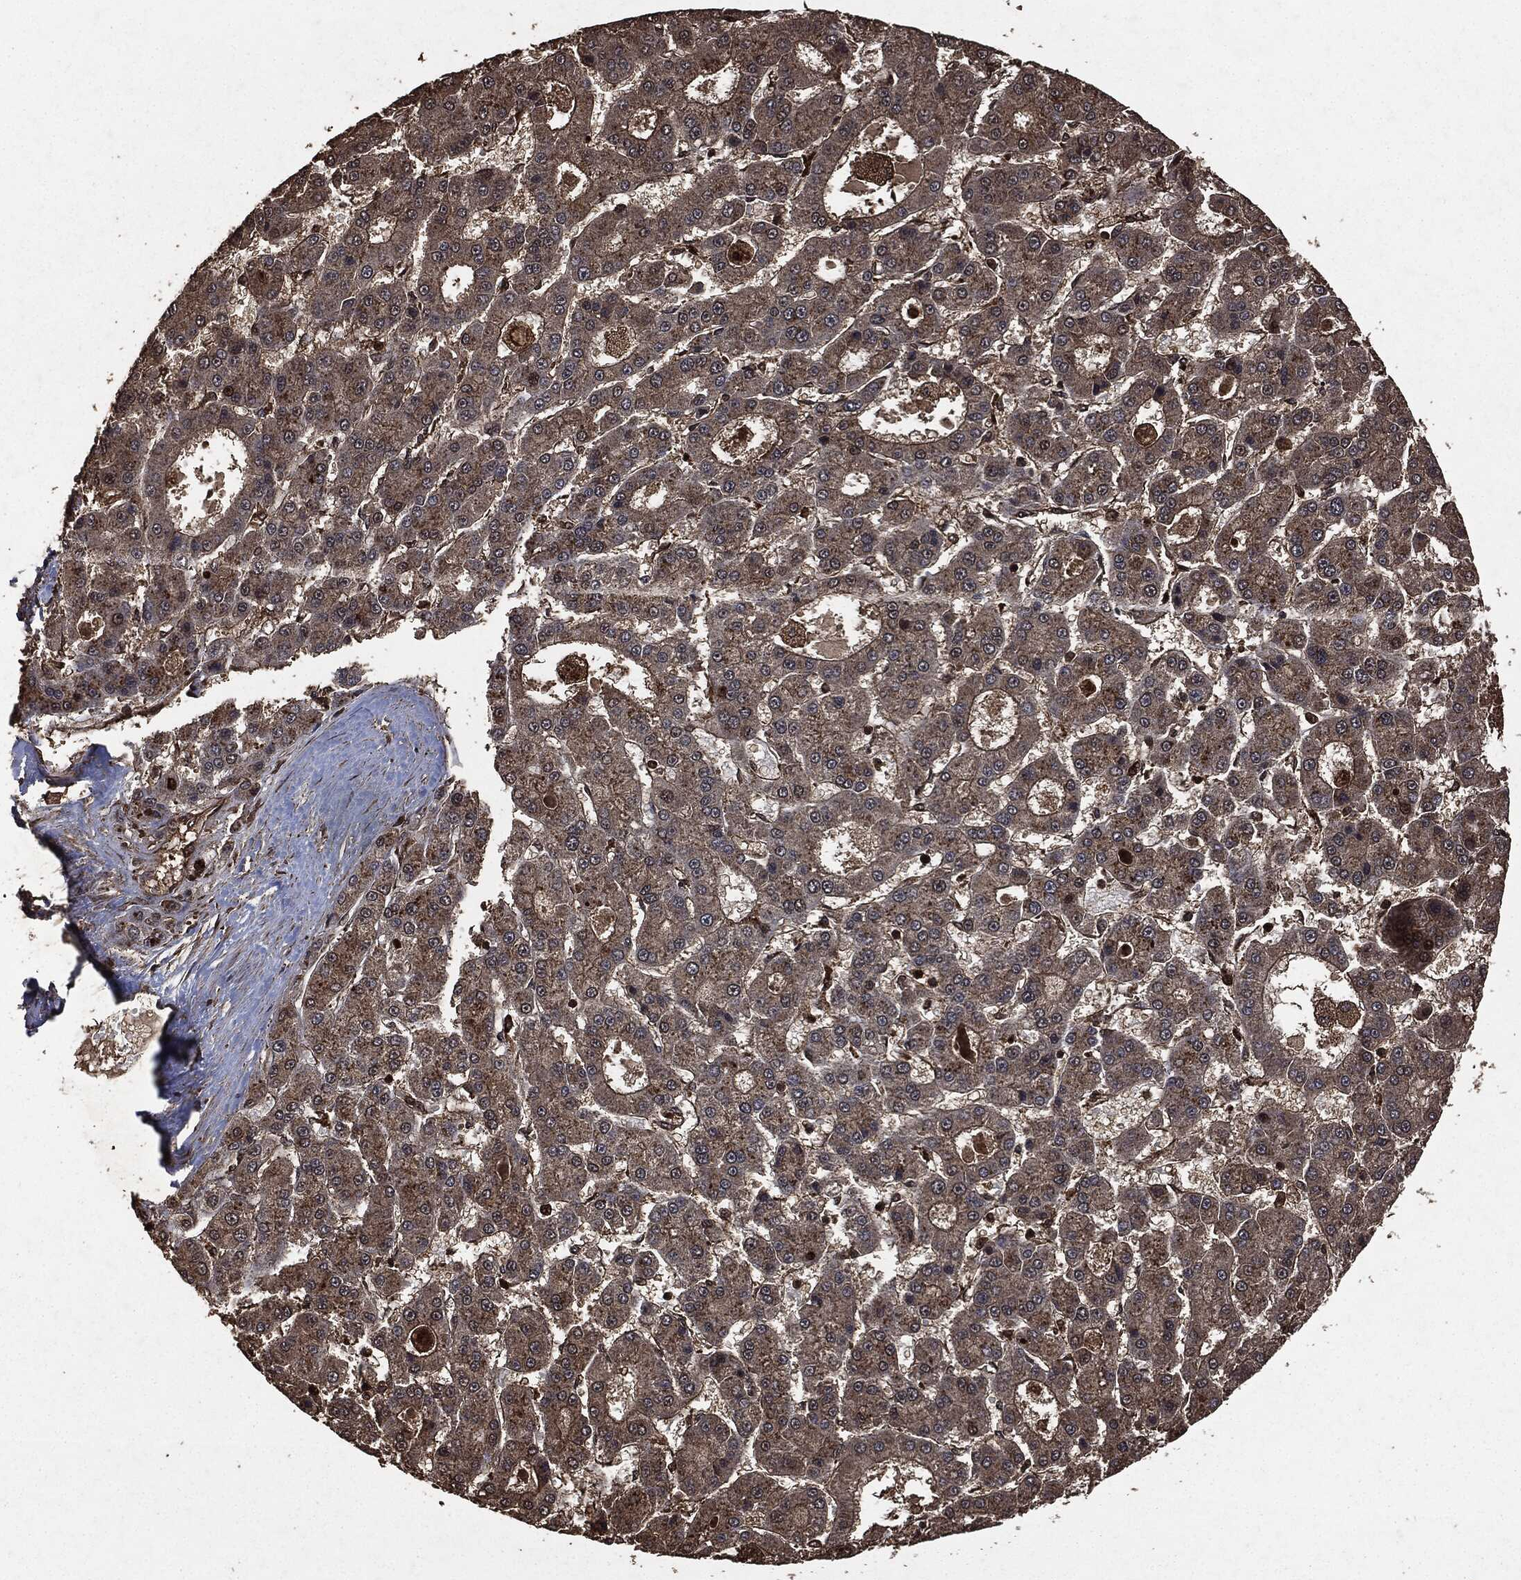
{"staining": {"intensity": "weak", "quantity": "<25%", "location": "cytoplasmic/membranous"}, "tissue": "liver cancer", "cell_type": "Tumor cells", "image_type": "cancer", "snomed": [{"axis": "morphology", "description": "Carcinoma, Hepatocellular, NOS"}, {"axis": "topography", "description": "Liver"}], "caption": "DAB immunohistochemical staining of human hepatocellular carcinoma (liver) displays no significant expression in tumor cells.", "gene": "HRAS", "patient": {"sex": "male", "age": 70}}